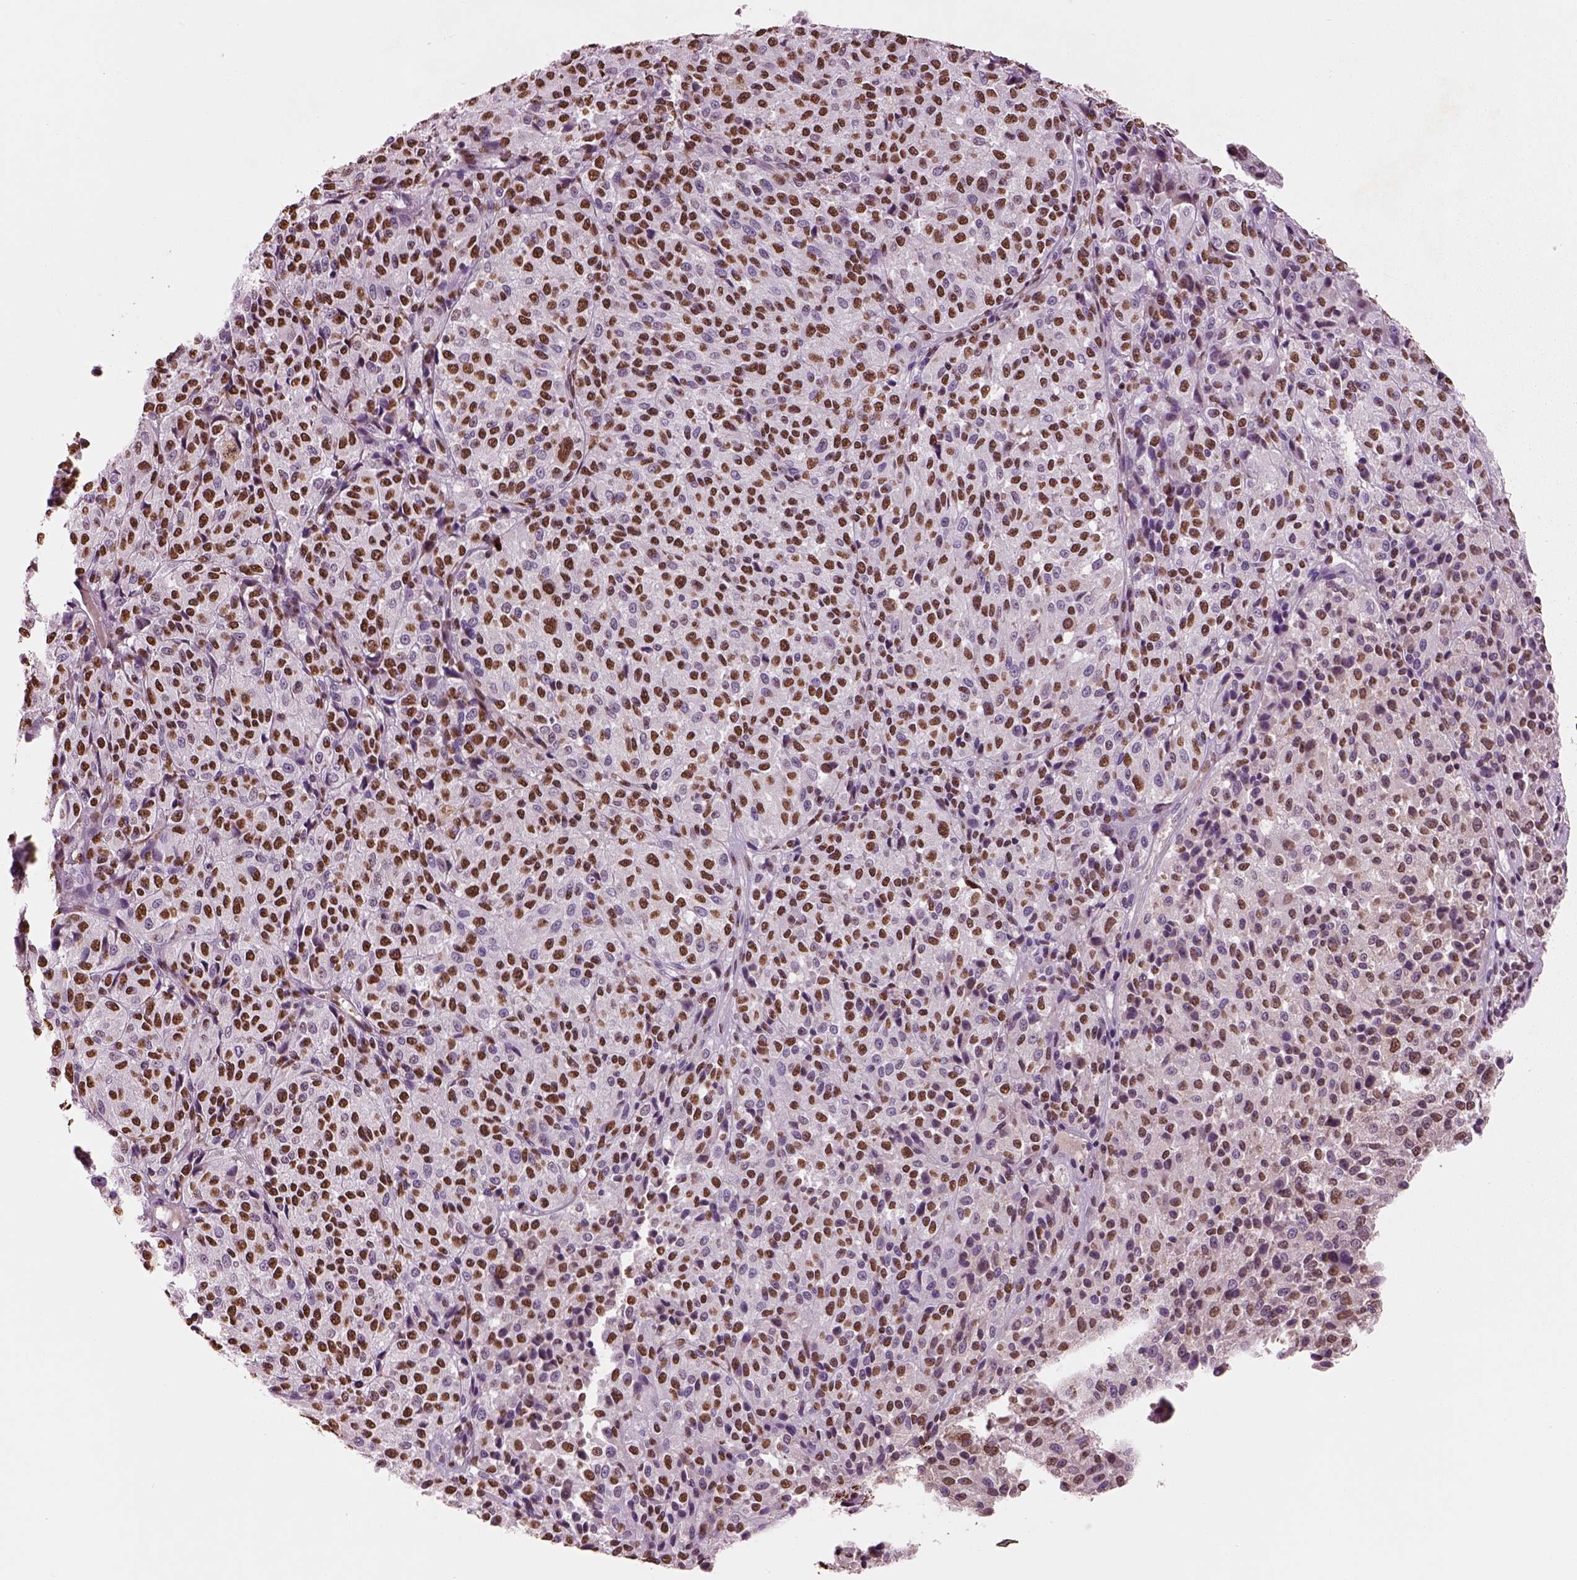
{"staining": {"intensity": "strong", "quantity": "25%-75%", "location": "nuclear"}, "tissue": "melanoma", "cell_type": "Tumor cells", "image_type": "cancer", "snomed": [{"axis": "morphology", "description": "Malignant melanoma, Metastatic site"}, {"axis": "topography", "description": "Brain"}], "caption": "About 25%-75% of tumor cells in melanoma display strong nuclear protein positivity as visualized by brown immunohistochemical staining.", "gene": "DDX3X", "patient": {"sex": "female", "age": 56}}